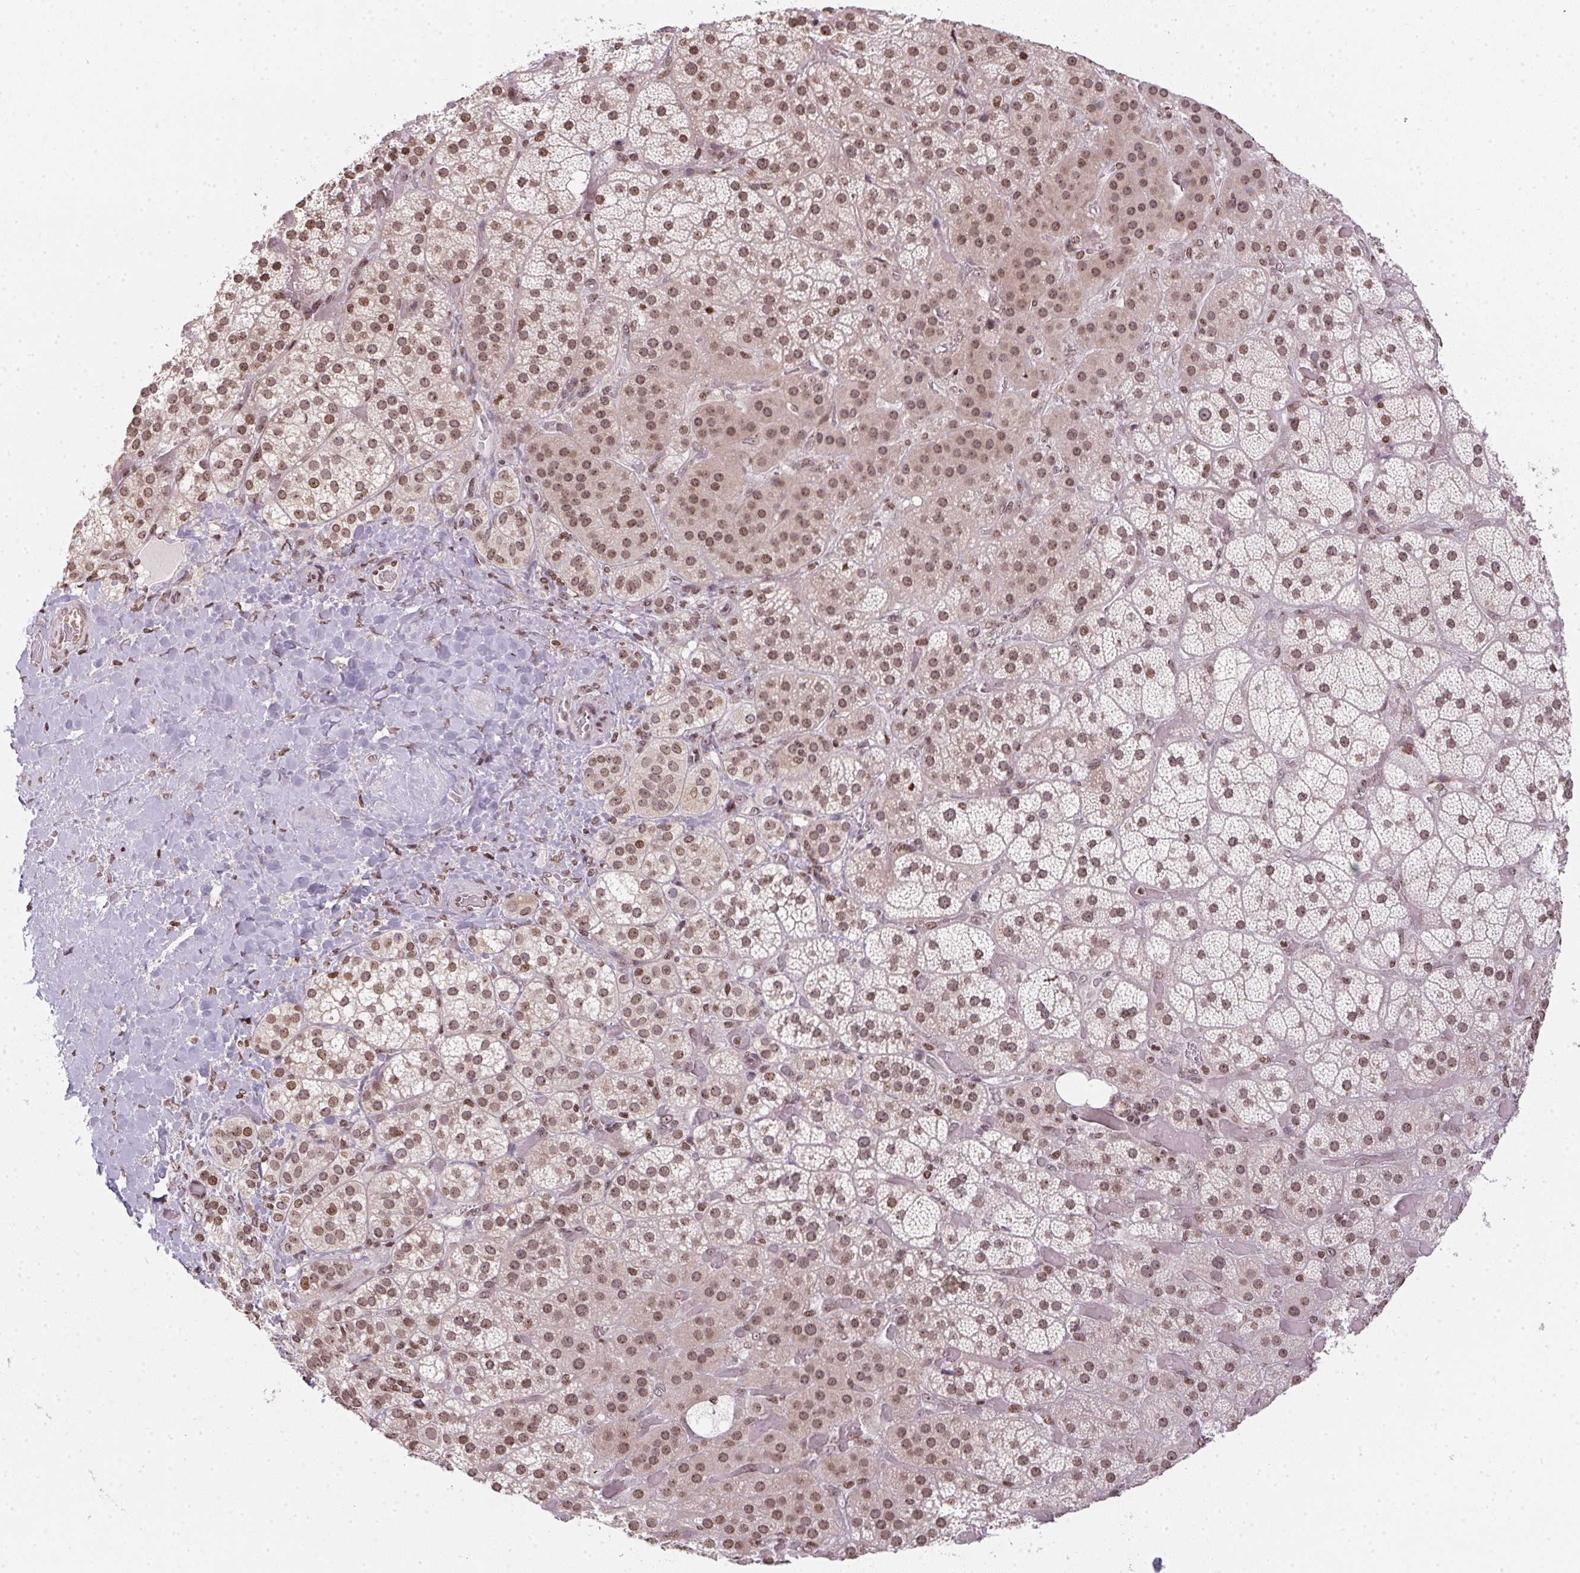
{"staining": {"intensity": "moderate", "quantity": ">75%", "location": "nuclear"}, "tissue": "adrenal gland", "cell_type": "Glandular cells", "image_type": "normal", "snomed": [{"axis": "morphology", "description": "Normal tissue, NOS"}, {"axis": "topography", "description": "Adrenal gland"}], "caption": "A micrograph of human adrenal gland stained for a protein exhibits moderate nuclear brown staining in glandular cells.", "gene": "RNF181", "patient": {"sex": "male", "age": 57}}